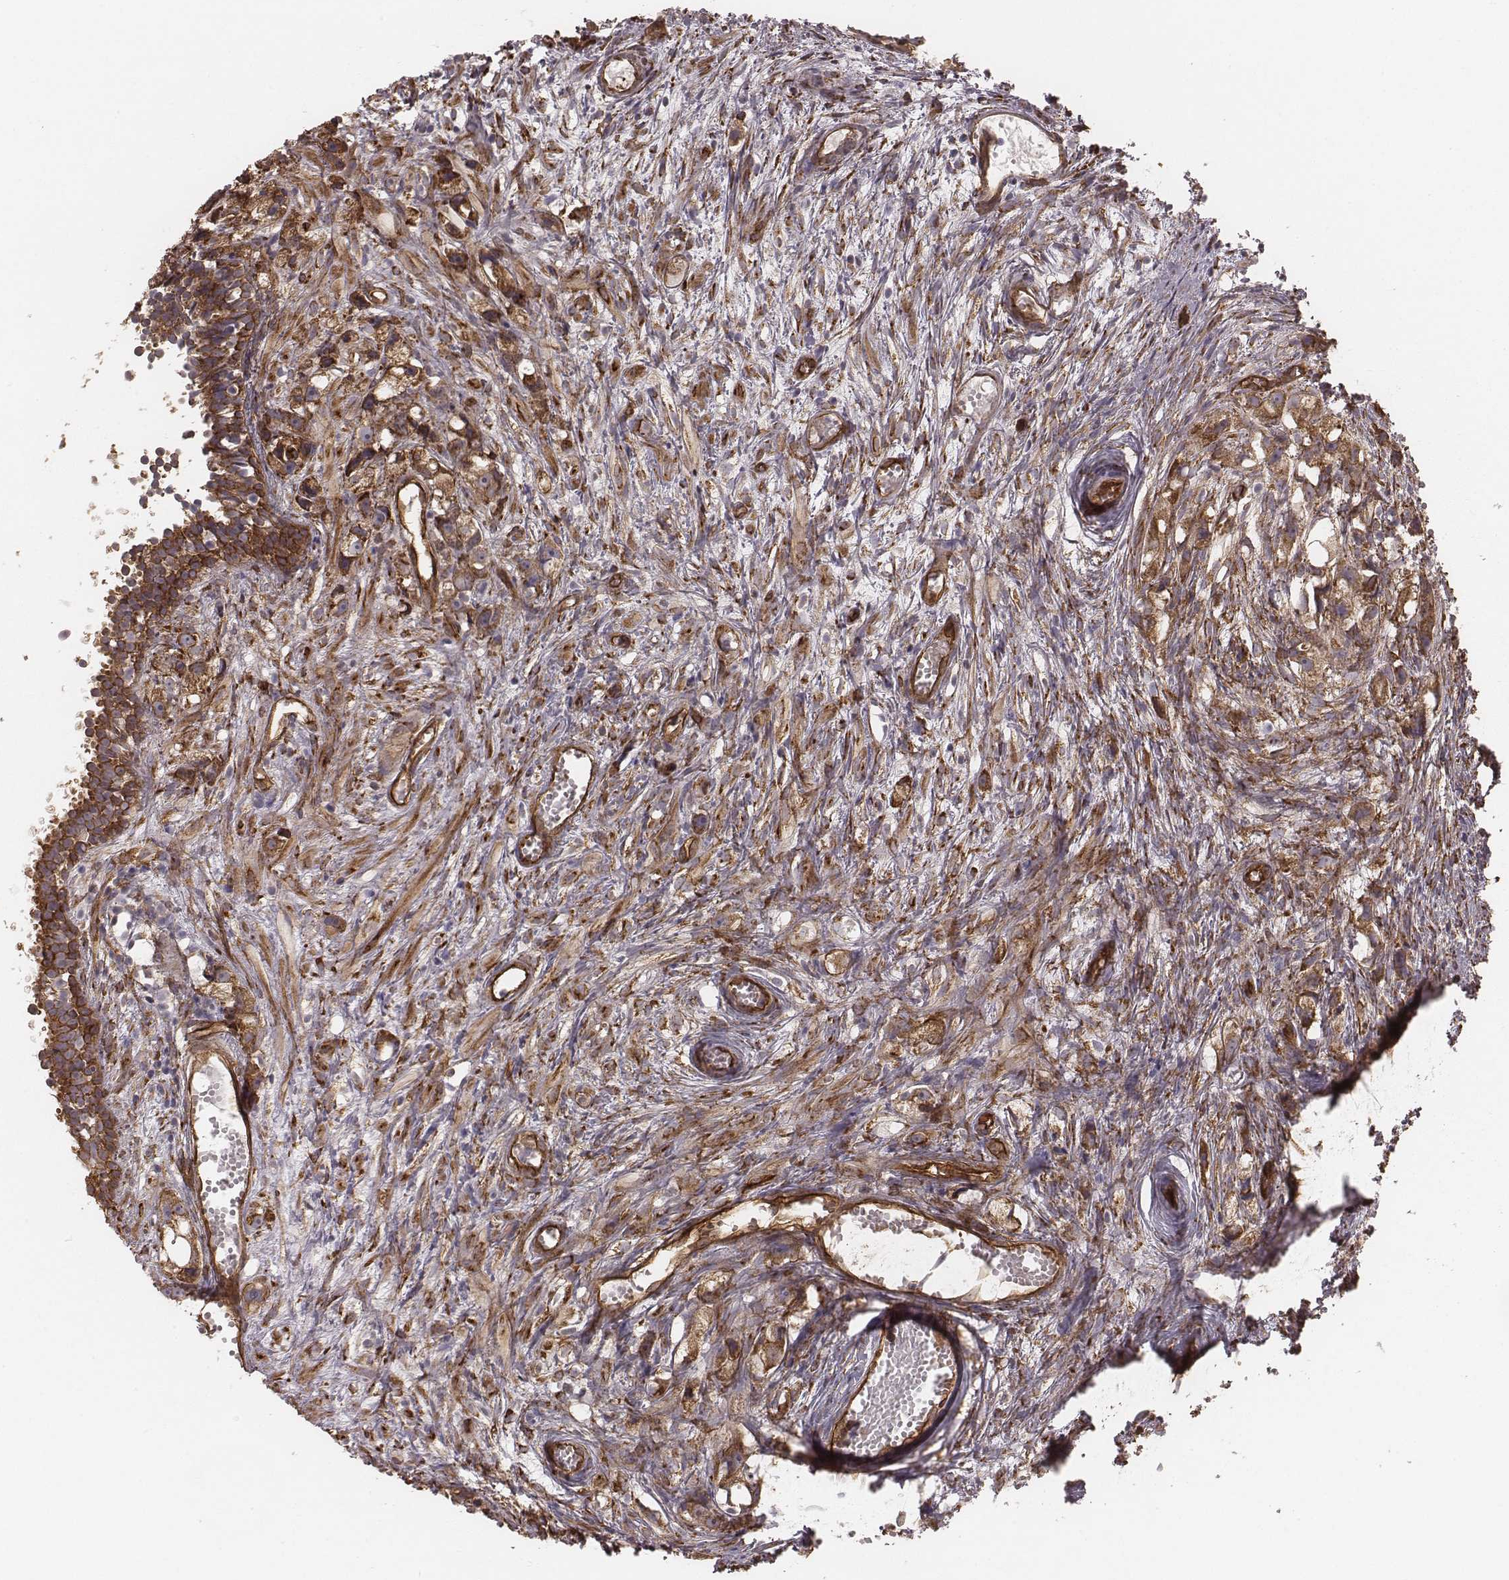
{"staining": {"intensity": "strong", "quantity": ">75%", "location": "cytoplasmic/membranous"}, "tissue": "prostate cancer", "cell_type": "Tumor cells", "image_type": "cancer", "snomed": [{"axis": "morphology", "description": "Adenocarcinoma, High grade"}, {"axis": "topography", "description": "Prostate"}], "caption": "Prostate cancer (adenocarcinoma (high-grade)) was stained to show a protein in brown. There is high levels of strong cytoplasmic/membranous expression in approximately >75% of tumor cells. (Stains: DAB in brown, nuclei in blue, Microscopy: brightfield microscopy at high magnification).", "gene": "PALMD", "patient": {"sex": "male", "age": 75}}